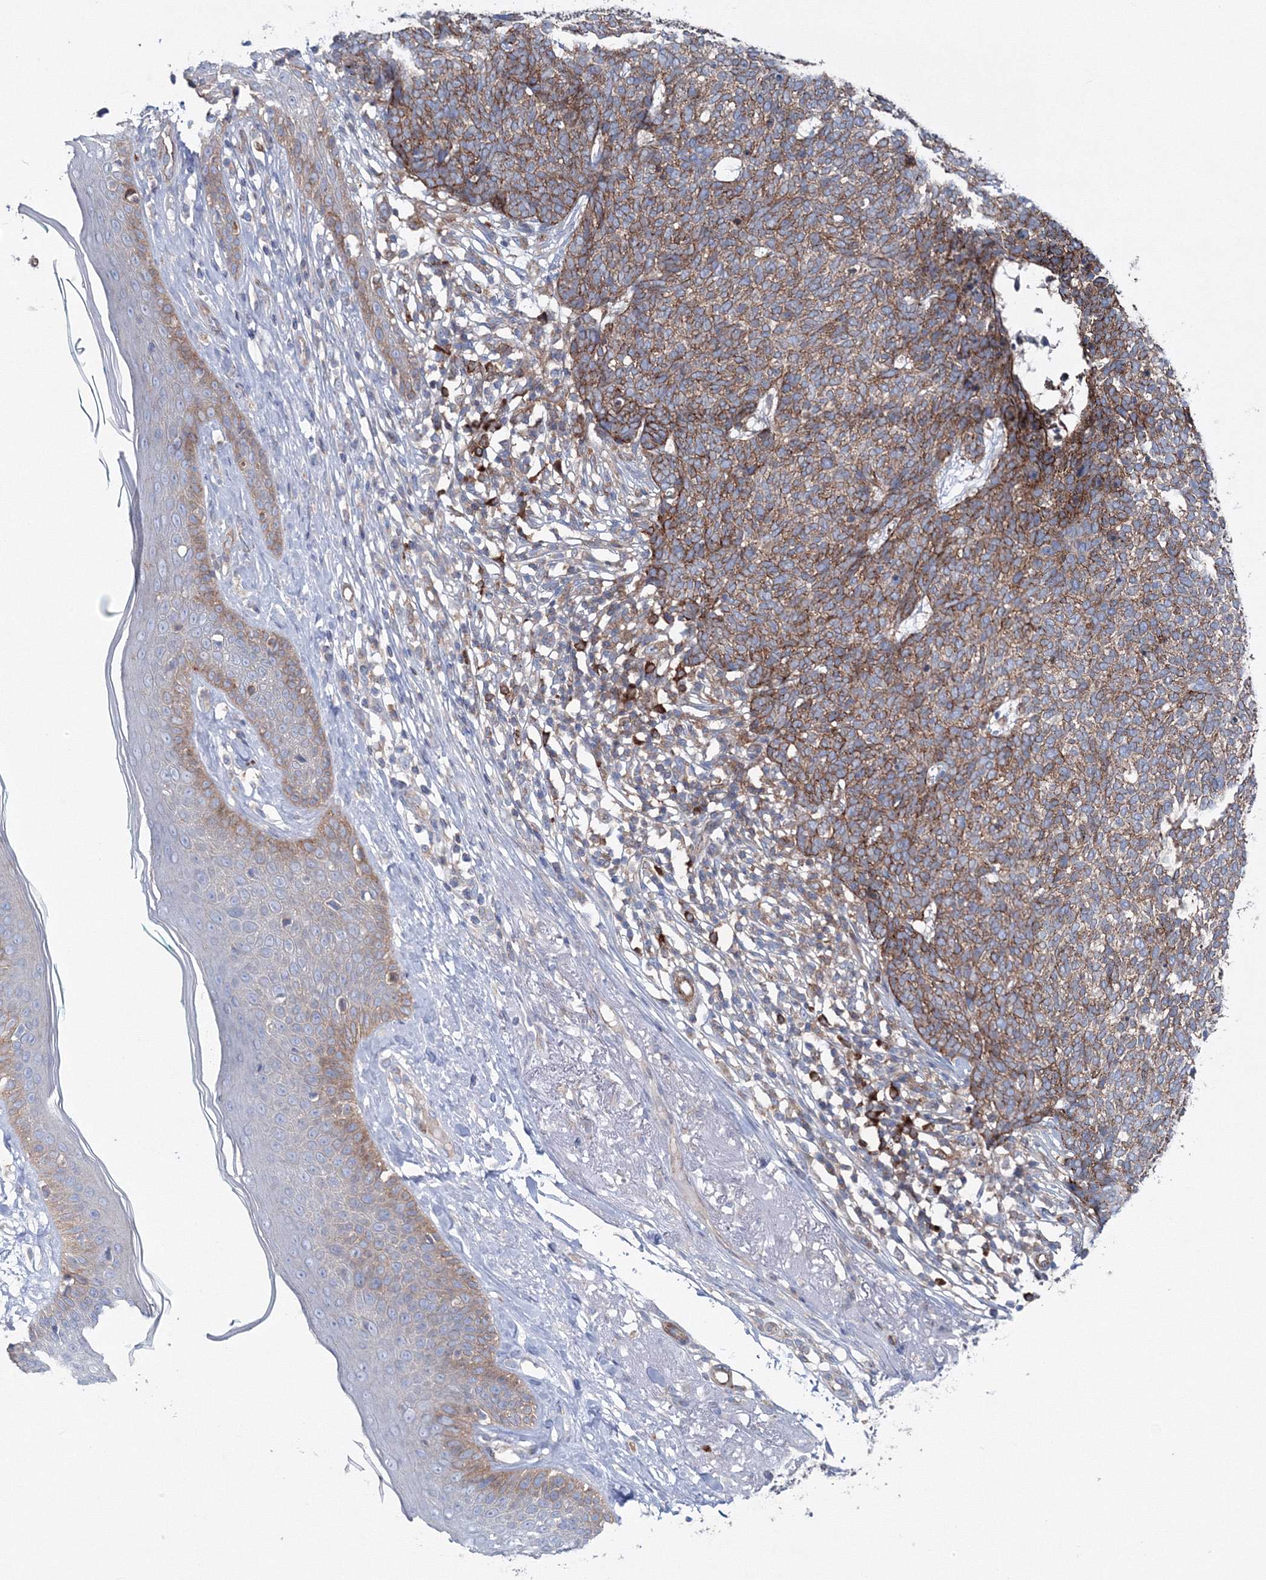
{"staining": {"intensity": "moderate", "quantity": ">75%", "location": "cytoplasmic/membranous"}, "tissue": "skin cancer", "cell_type": "Tumor cells", "image_type": "cancer", "snomed": [{"axis": "morphology", "description": "Basal cell carcinoma"}, {"axis": "topography", "description": "Skin"}], "caption": "A photomicrograph of skin cancer stained for a protein demonstrates moderate cytoplasmic/membranous brown staining in tumor cells. (Brightfield microscopy of DAB IHC at high magnification).", "gene": "GGA2", "patient": {"sex": "female", "age": 84}}